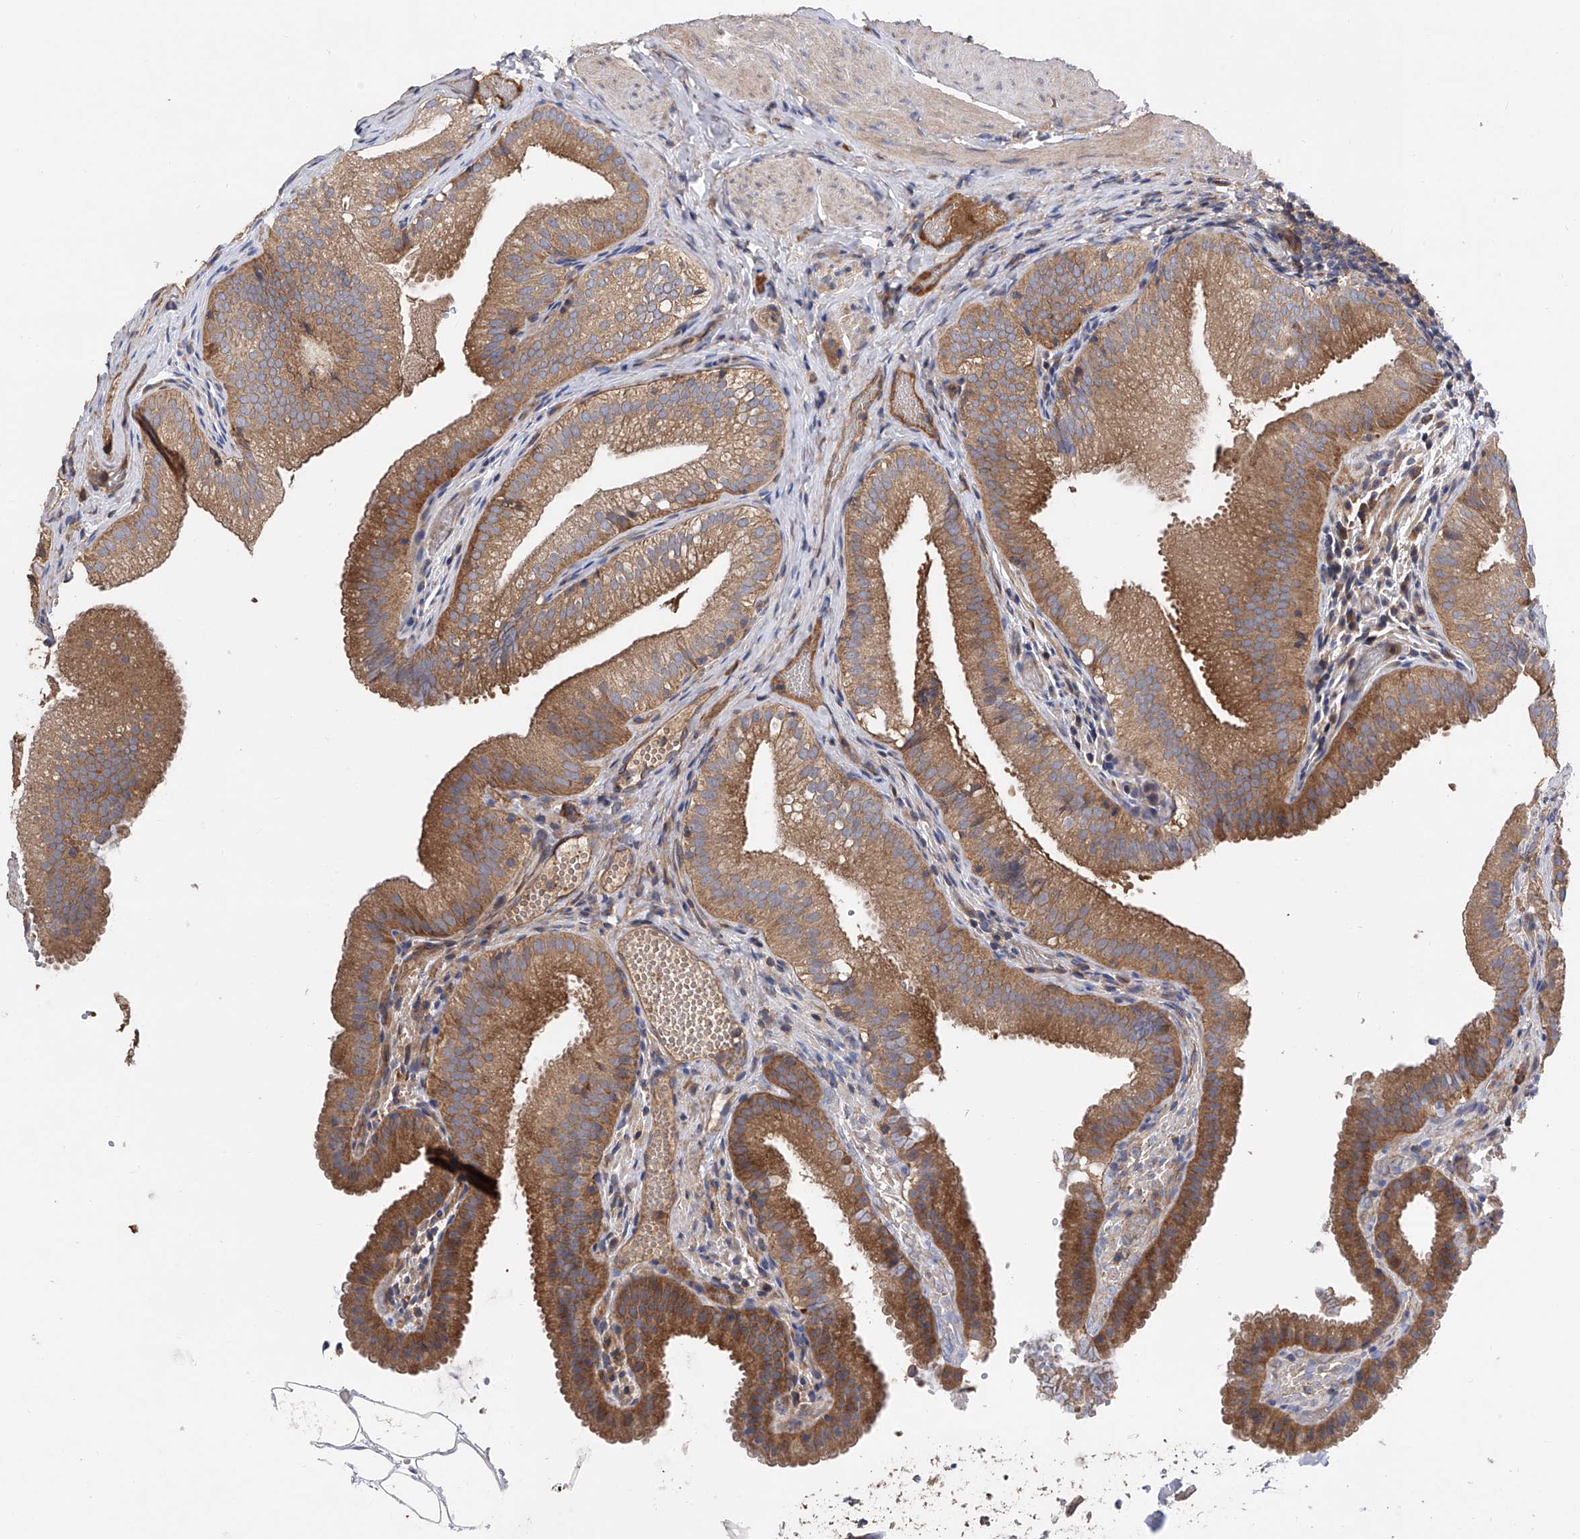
{"staining": {"intensity": "moderate", "quantity": ">75%", "location": "cytoplasmic/membranous"}, "tissue": "gallbladder", "cell_type": "Glandular cells", "image_type": "normal", "snomed": [{"axis": "morphology", "description": "Normal tissue, NOS"}, {"axis": "topography", "description": "Gallbladder"}], "caption": "Benign gallbladder reveals moderate cytoplasmic/membranous positivity in about >75% of glandular cells.", "gene": "PTK2", "patient": {"sex": "female", "age": 30}}